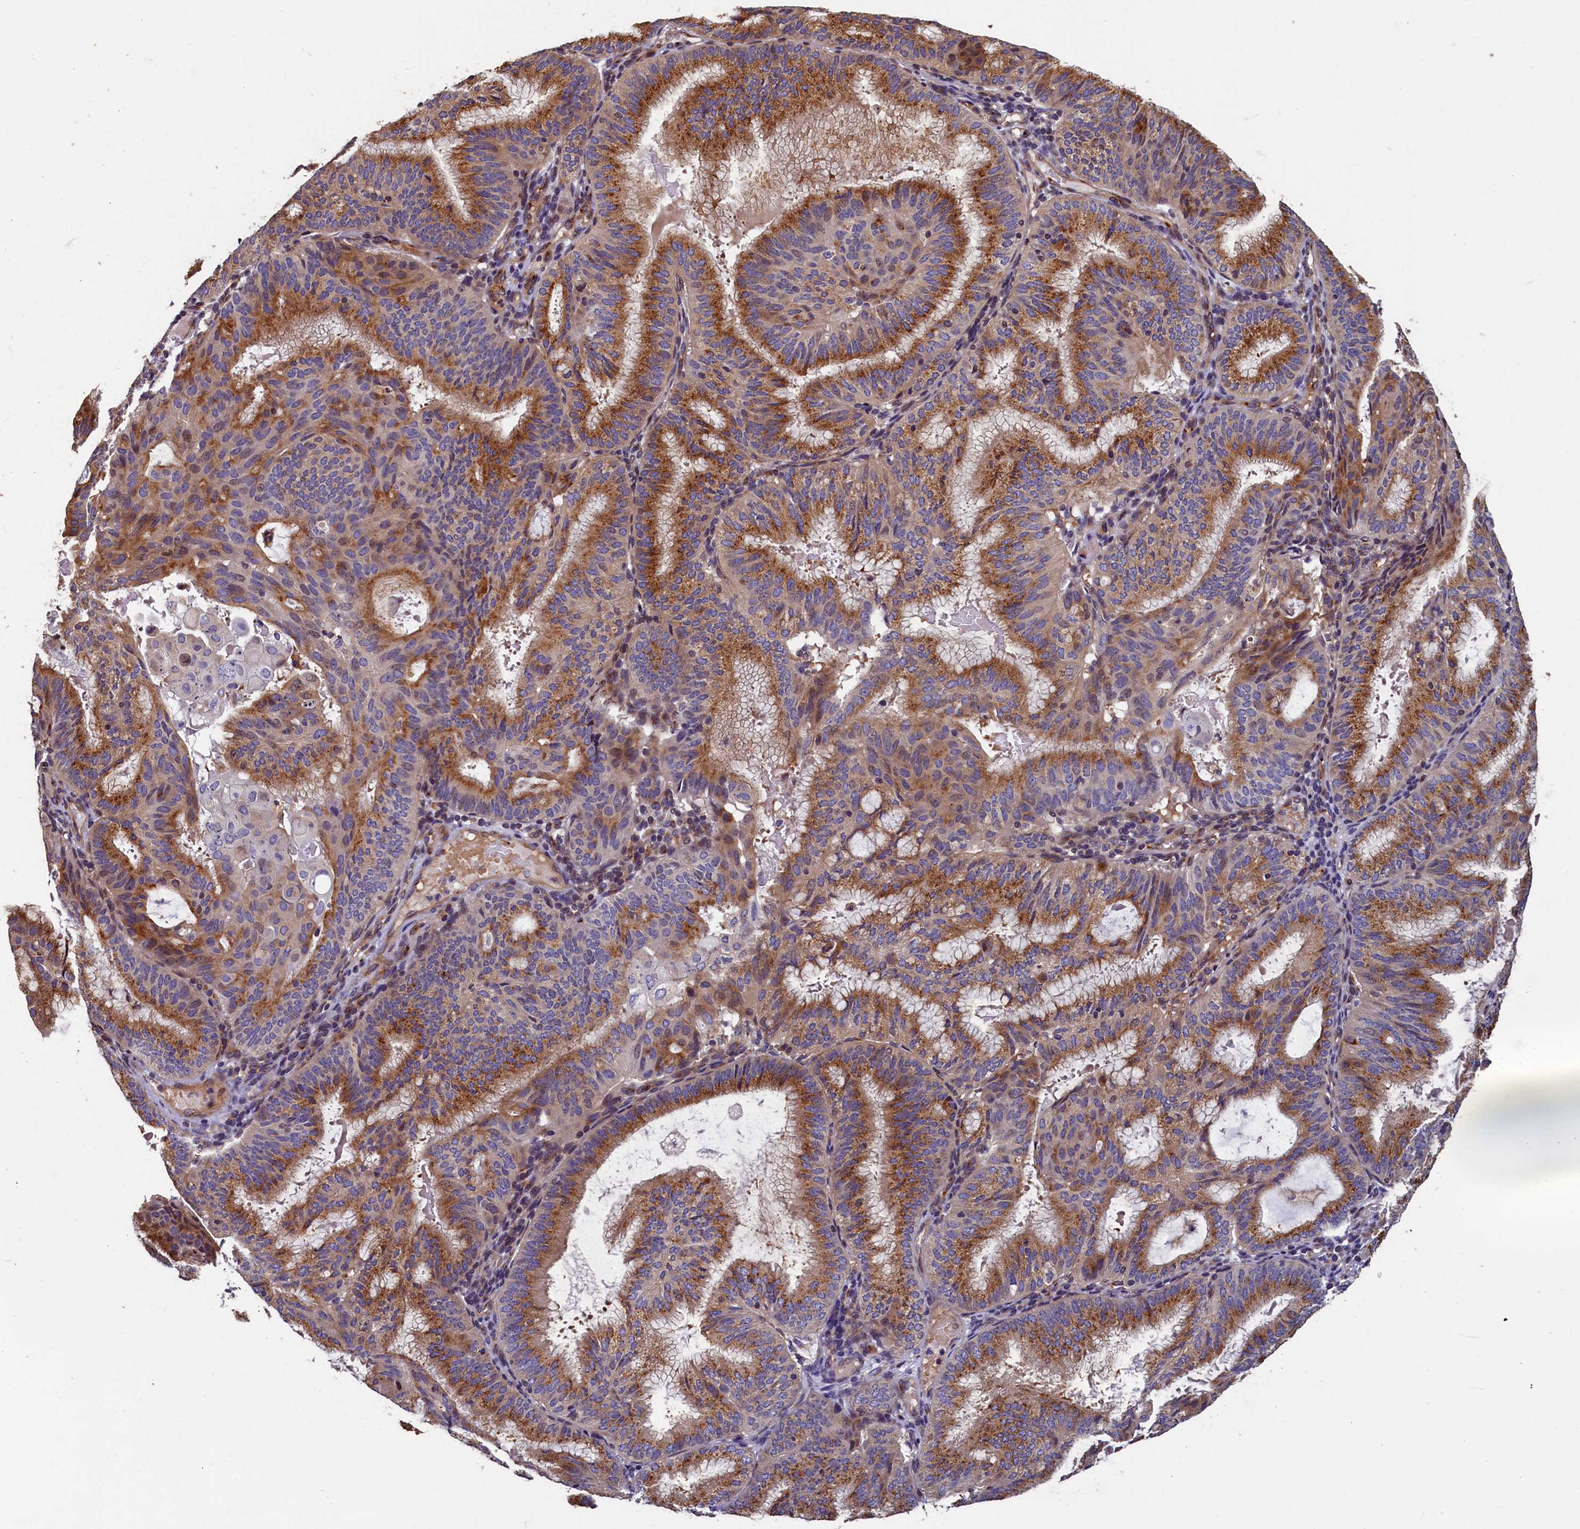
{"staining": {"intensity": "strong", "quantity": ">75%", "location": "cytoplasmic/membranous"}, "tissue": "endometrial cancer", "cell_type": "Tumor cells", "image_type": "cancer", "snomed": [{"axis": "morphology", "description": "Adenocarcinoma, NOS"}, {"axis": "topography", "description": "Endometrium"}], "caption": "Protein expression analysis of human endometrial adenocarcinoma reveals strong cytoplasmic/membranous expression in approximately >75% of tumor cells.", "gene": "TMEM181", "patient": {"sex": "female", "age": 49}}